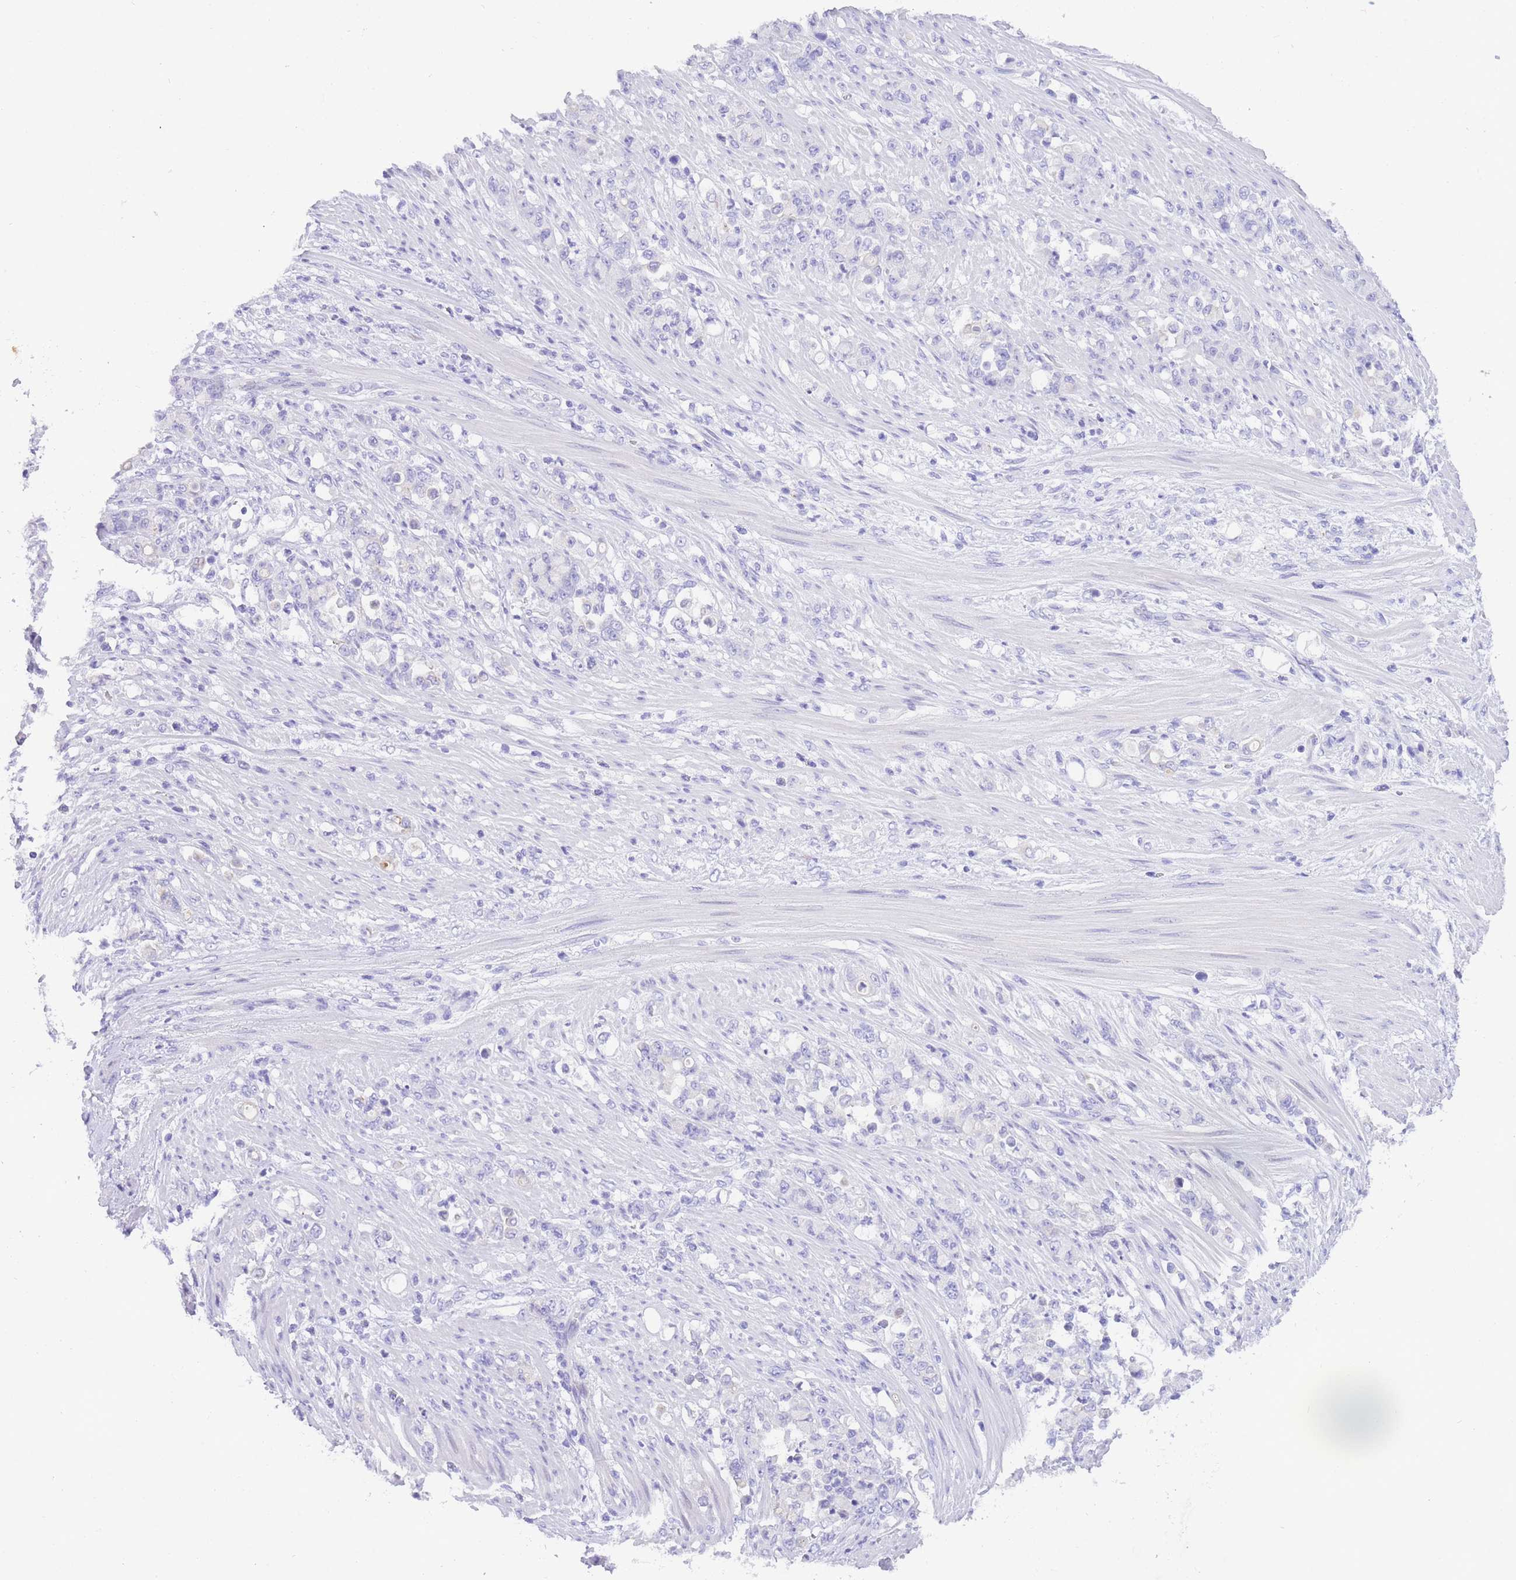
{"staining": {"intensity": "negative", "quantity": "none", "location": "none"}, "tissue": "stomach cancer", "cell_type": "Tumor cells", "image_type": "cancer", "snomed": [{"axis": "morphology", "description": "Normal tissue, NOS"}, {"axis": "morphology", "description": "Adenocarcinoma, NOS"}, {"axis": "topography", "description": "Stomach"}], "caption": "DAB immunohistochemical staining of stomach cancer (adenocarcinoma) shows no significant positivity in tumor cells.", "gene": "TIFAB", "patient": {"sex": "female", "age": 79}}